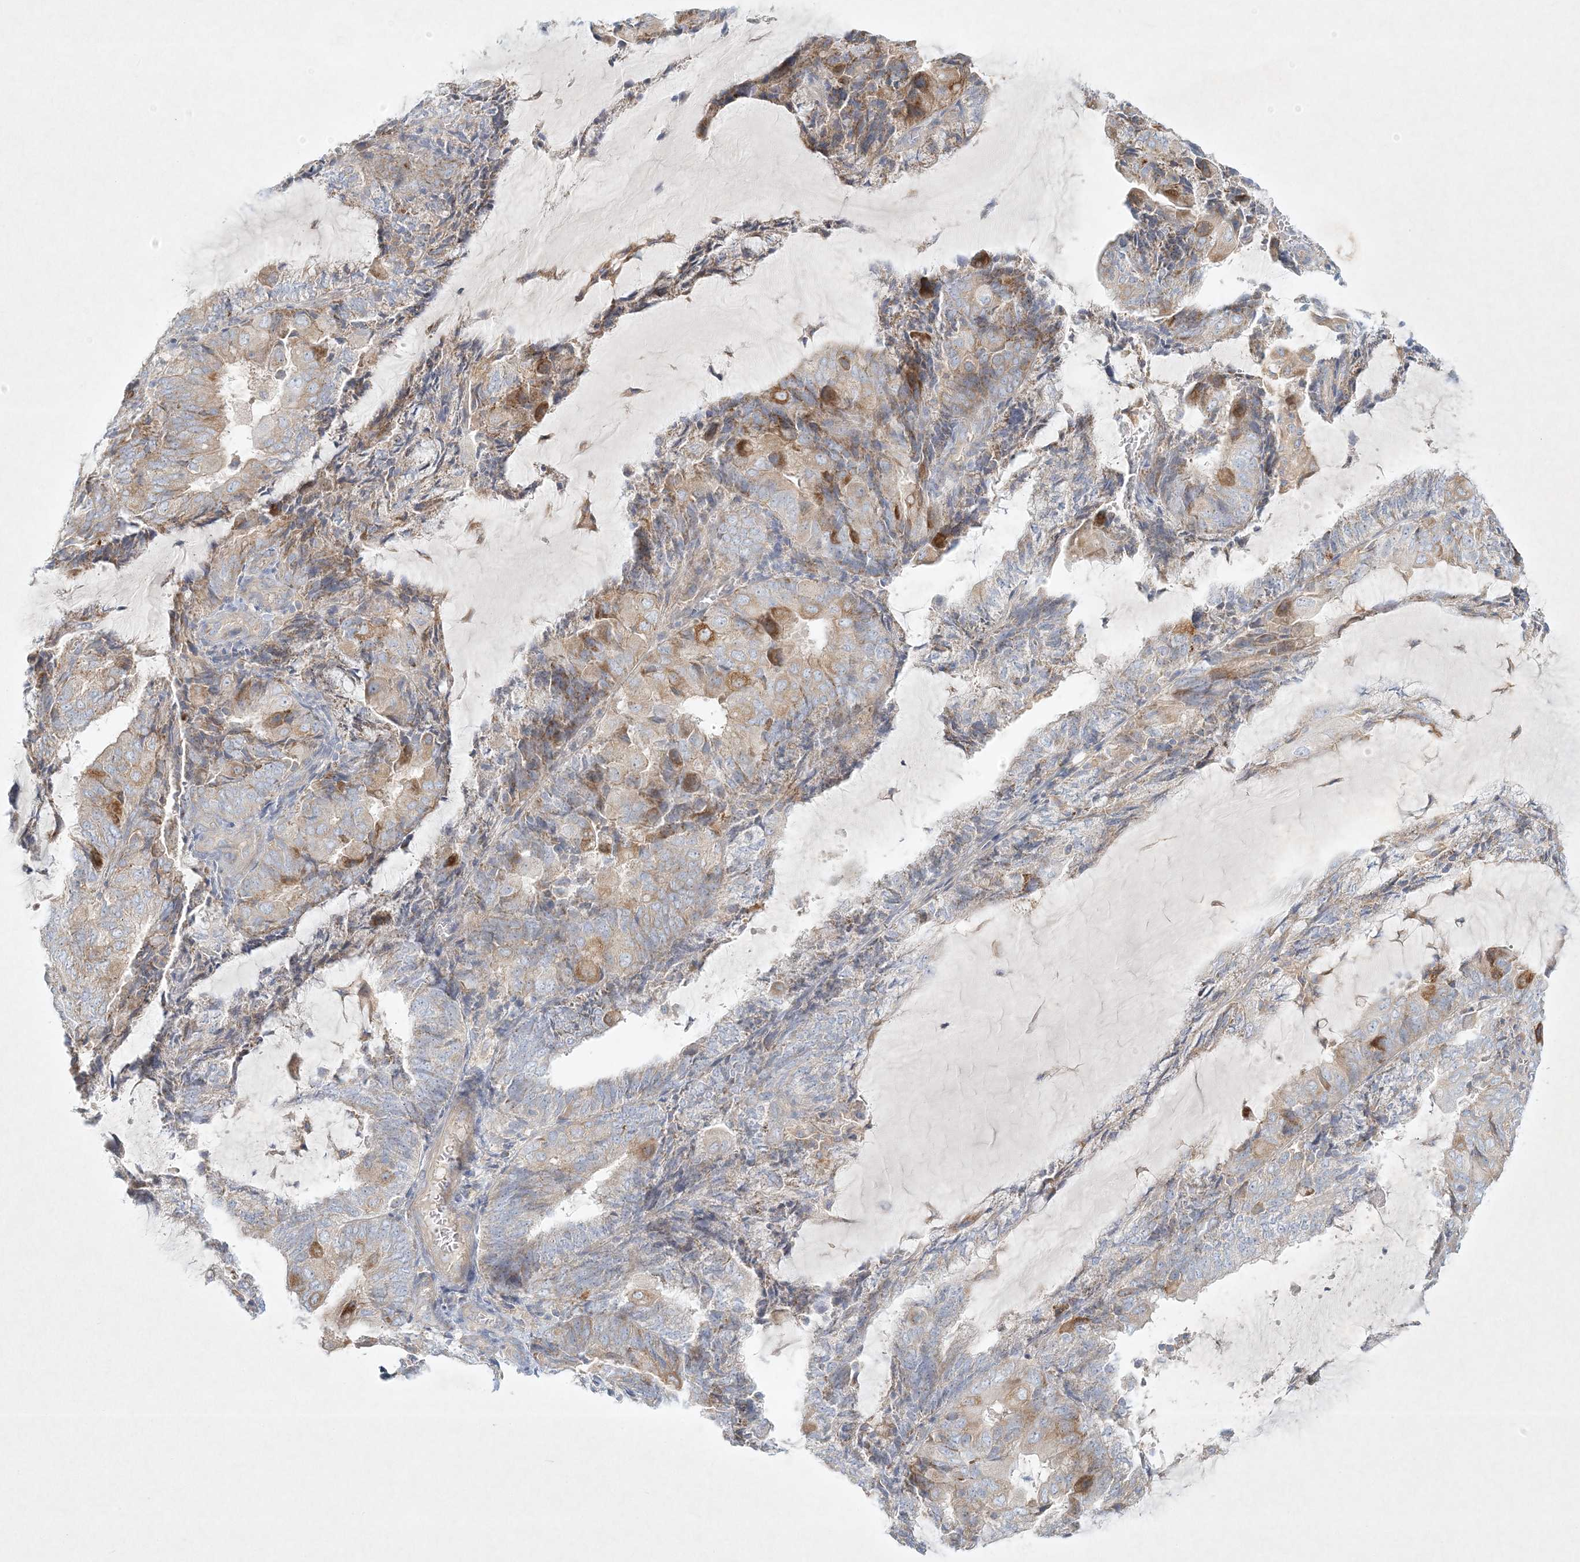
{"staining": {"intensity": "moderate", "quantity": "25%-75%", "location": "cytoplasmic/membranous"}, "tissue": "endometrial cancer", "cell_type": "Tumor cells", "image_type": "cancer", "snomed": [{"axis": "morphology", "description": "Adenocarcinoma, NOS"}, {"axis": "topography", "description": "Endometrium"}], "caption": "Endometrial adenocarcinoma stained with IHC displays moderate cytoplasmic/membranous staining in about 25%-75% of tumor cells.", "gene": "STK11IP", "patient": {"sex": "female", "age": 81}}